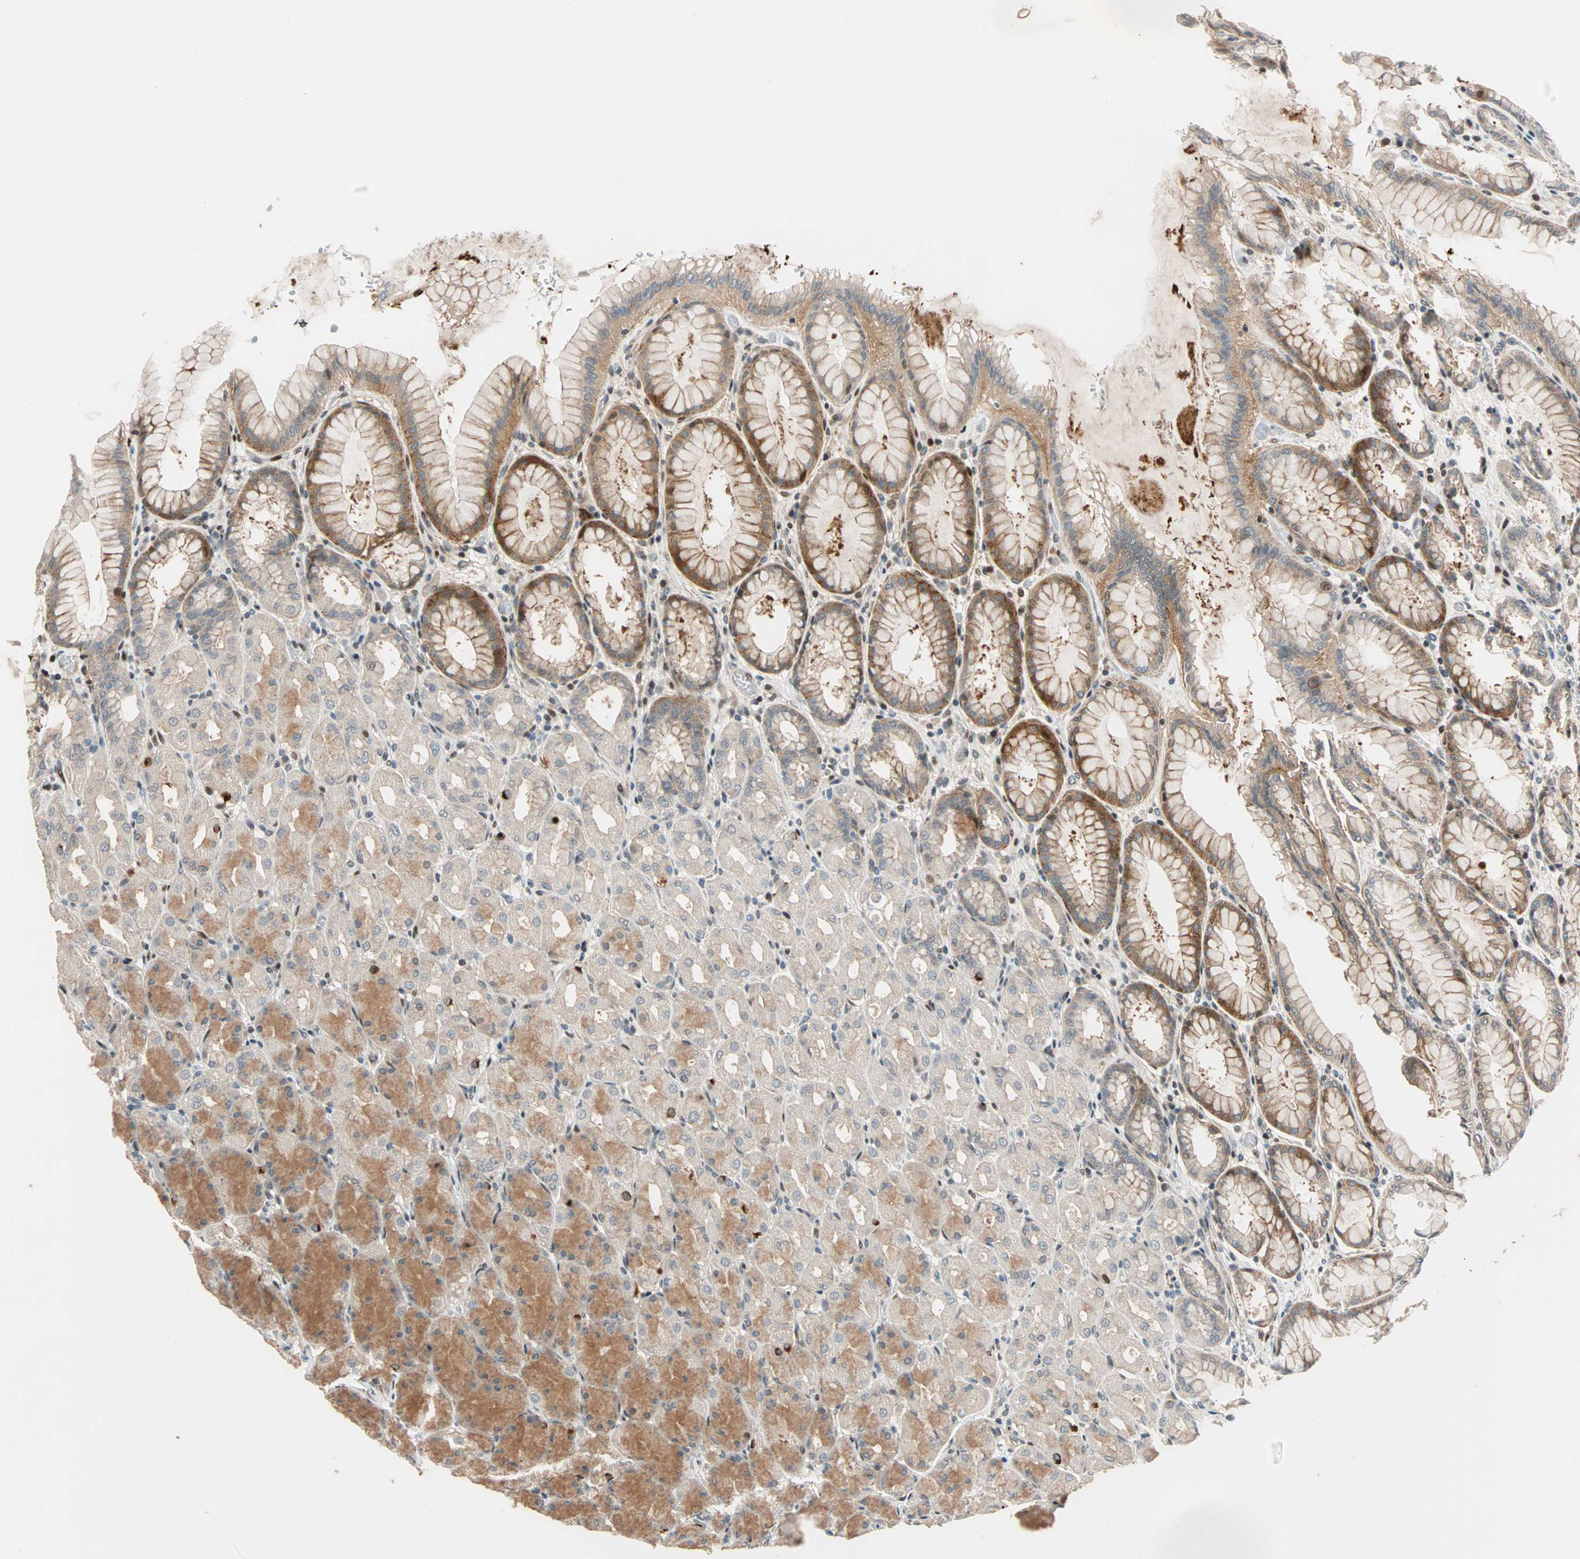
{"staining": {"intensity": "moderate", "quantity": ">75%", "location": "cytoplasmic/membranous,nuclear"}, "tissue": "stomach", "cell_type": "Glandular cells", "image_type": "normal", "snomed": [{"axis": "morphology", "description": "Normal tissue, NOS"}, {"axis": "topography", "description": "Stomach, upper"}], "caption": "A histopathology image of human stomach stained for a protein exhibits moderate cytoplasmic/membranous,nuclear brown staining in glandular cells. The protein is stained brown, and the nuclei are stained in blue (DAB IHC with brightfield microscopy, high magnification).", "gene": "HECW1", "patient": {"sex": "female", "age": 56}}